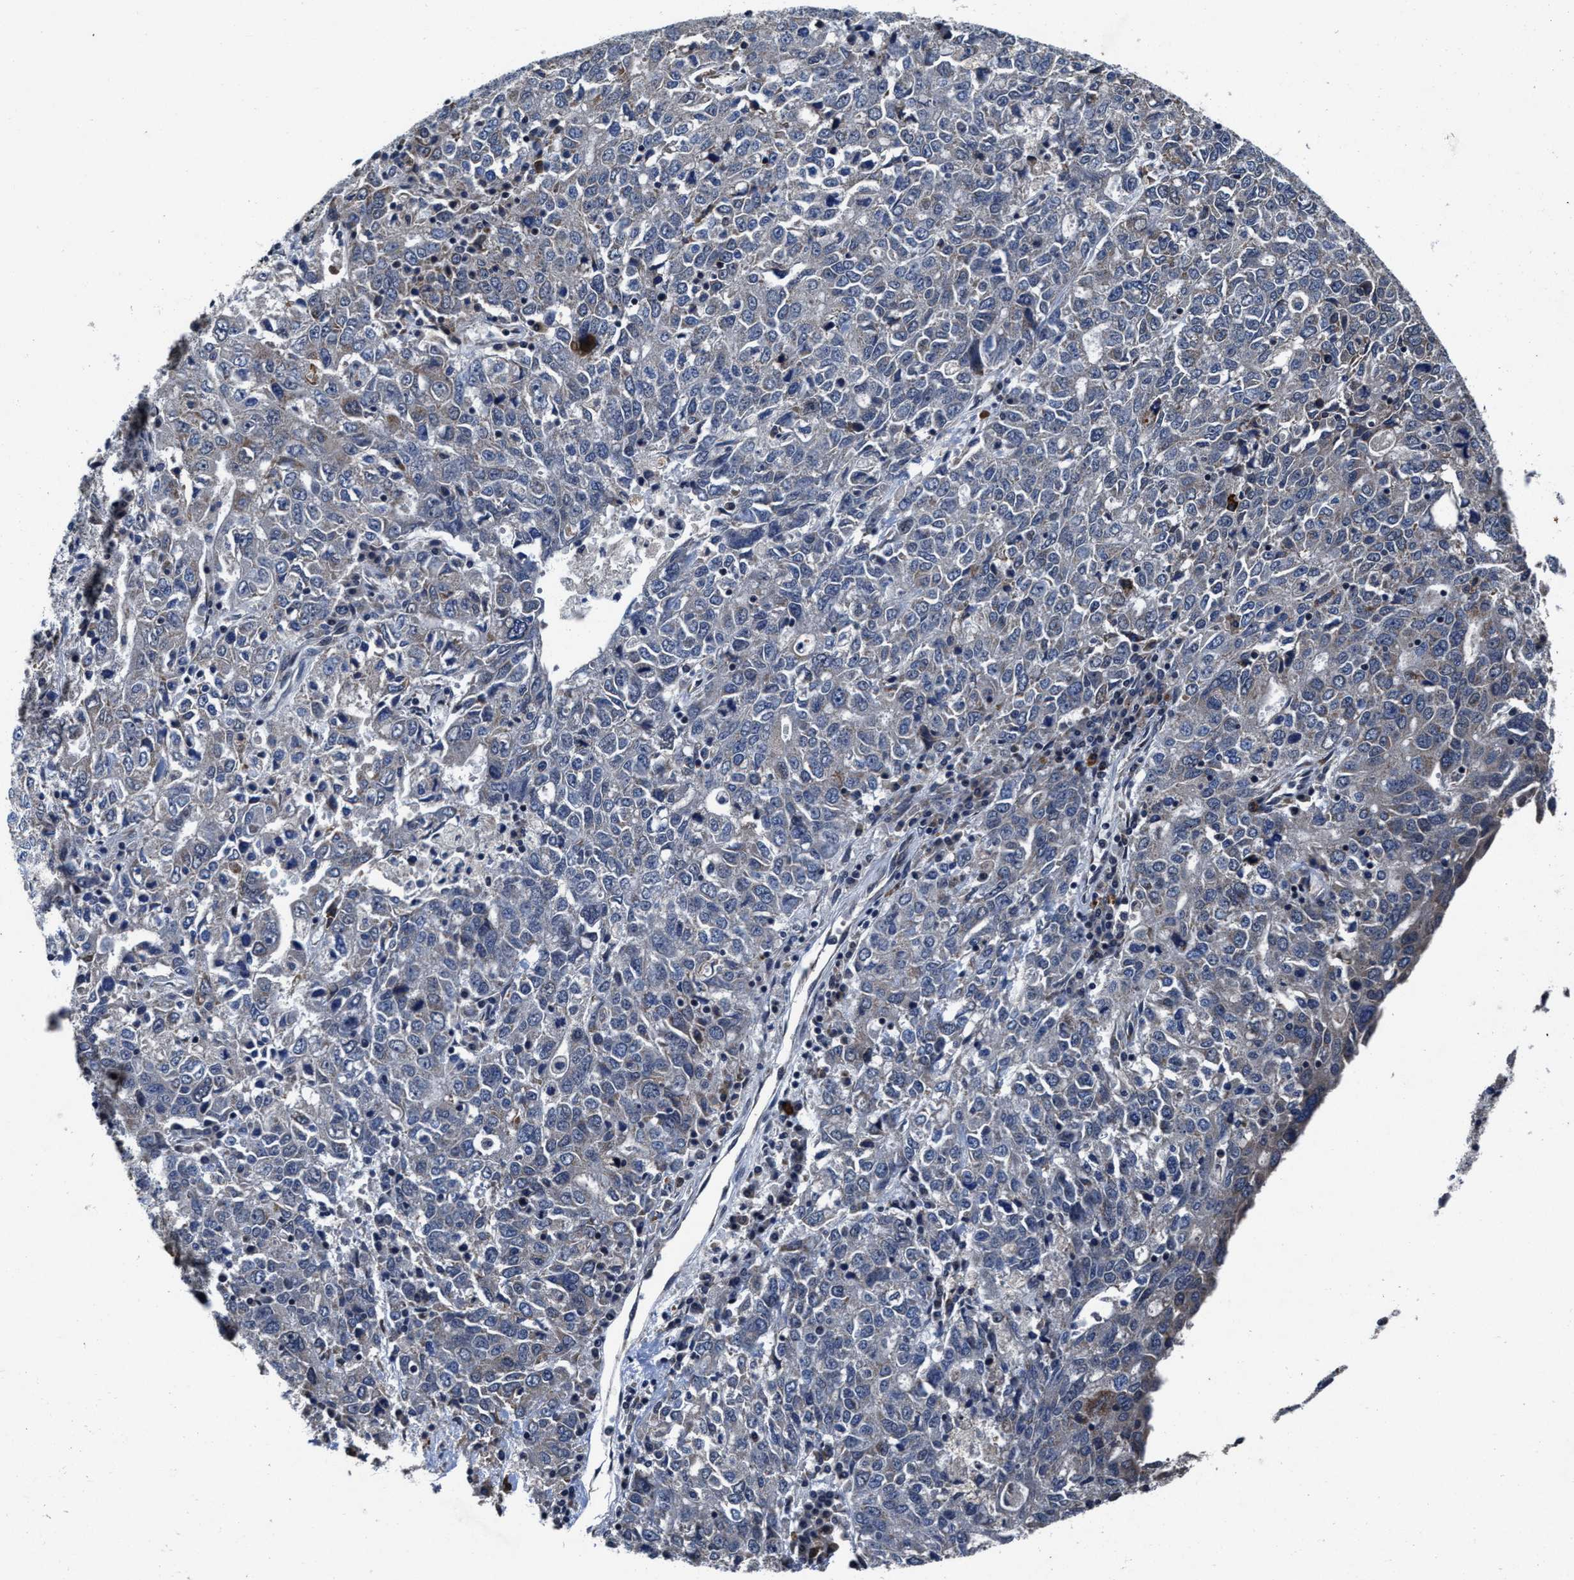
{"staining": {"intensity": "negative", "quantity": "none", "location": "none"}, "tissue": "ovarian cancer", "cell_type": "Tumor cells", "image_type": "cancer", "snomed": [{"axis": "morphology", "description": "Carcinoma, endometroid"}, {"axis": "topography", "description": "Ovary"}], "caption": "This is a histopathology image of immunohistochemistry staining of endometroid carcinoma (ovarian), which shows no staining in tumor cells.", "gene": "TMEM53", "patient": {"sex": "female", "age": 62}}